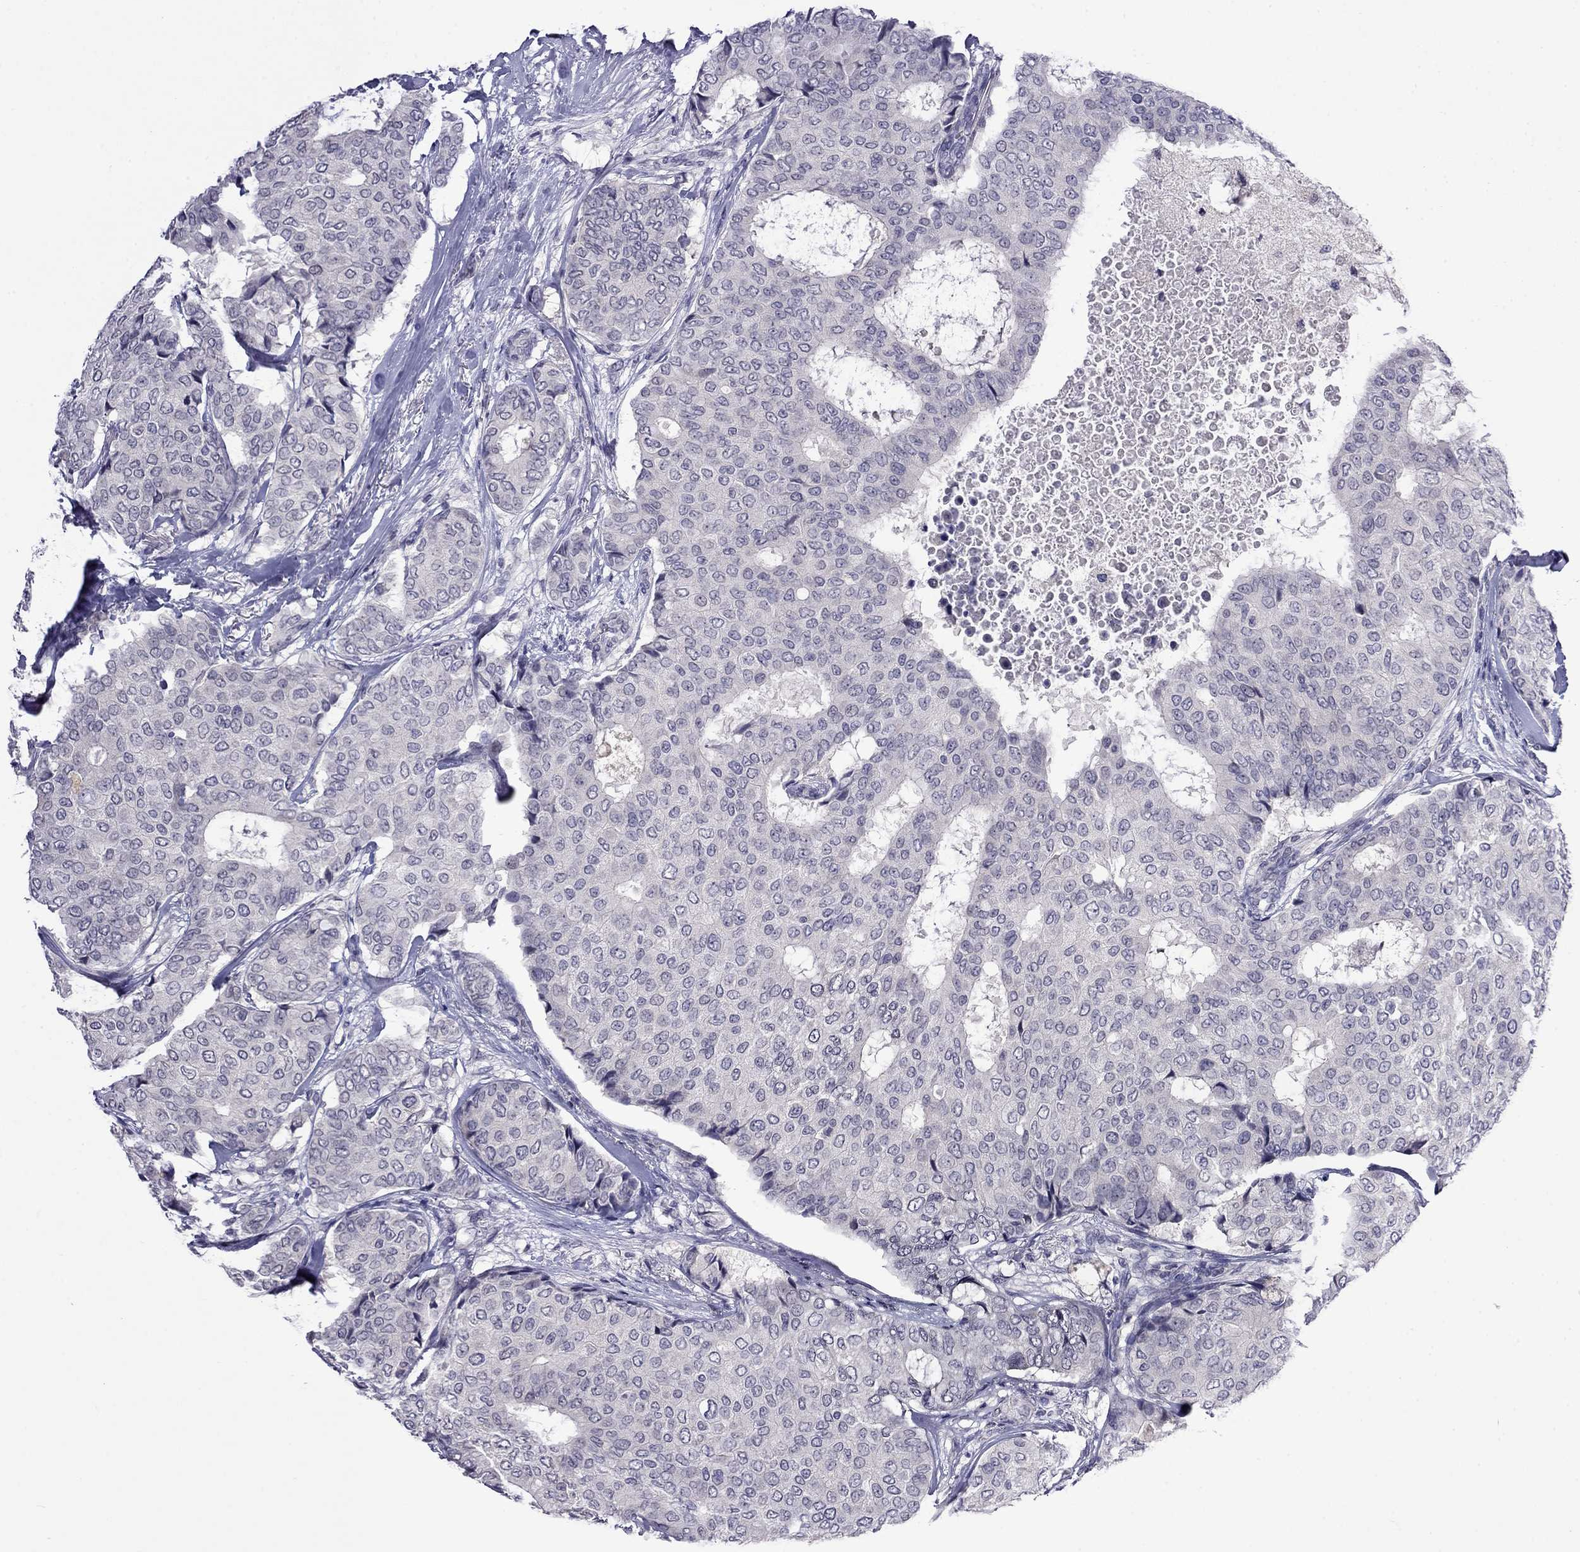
{"staining": {"intensity": "negative", "quantity": "none", "location": "none"}, "tissue": "breast cancer", "cell_type": "Tumor cells", "image_type": "cancer", "snomed": [{"axis": "morphology", "description": "Duct carcinoma"}, {"axis": "topography", "description": "Breast"}], "caption": "Human breast cancer stained for a protein using immunohistochemistry shows no expression in tumor cells.", "gene": "STAR", "patient": {"sex": "female", "age": 75}}